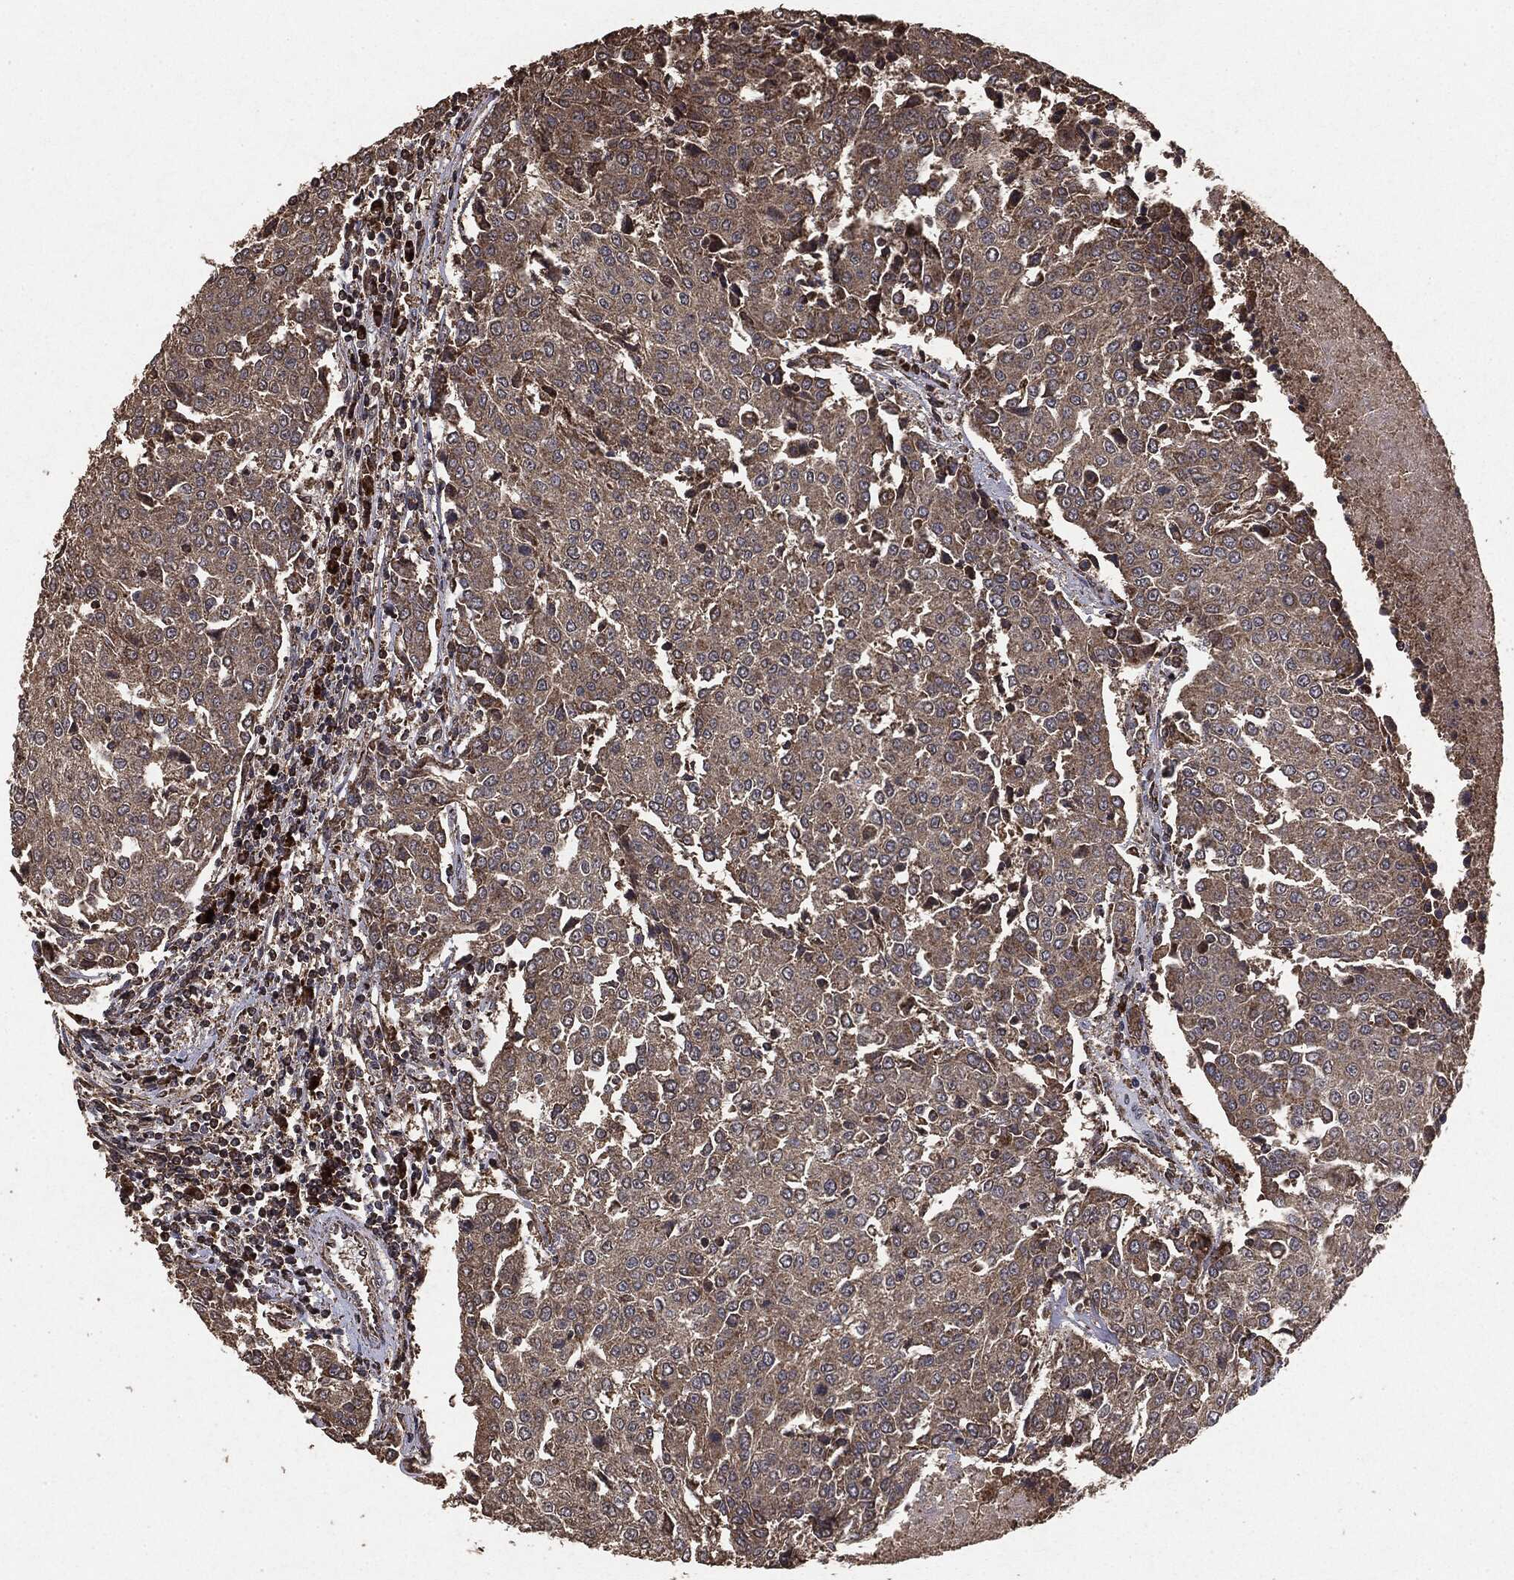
{"staining": {"intensity": "weak", "quantity": ">75%", "location": "cytoplasmic/membranous"}, "tissue": "urothelial cancer", "cell_type": "Tumor cells", "image_type": "cancer", "snomed": [{"axis": "morphology", "description": "Urothelial carcinoma, High grade"}, {"axis": "topography", "description": "Urinary bladder"}], "caption": "A micrograph of urothelial cancer stained for a protein exhibits weak cytoplasmic/membranous brown staining in tumor cells.", "gene": "MTOR", "patient": {"sex": "female", "age": 85}}